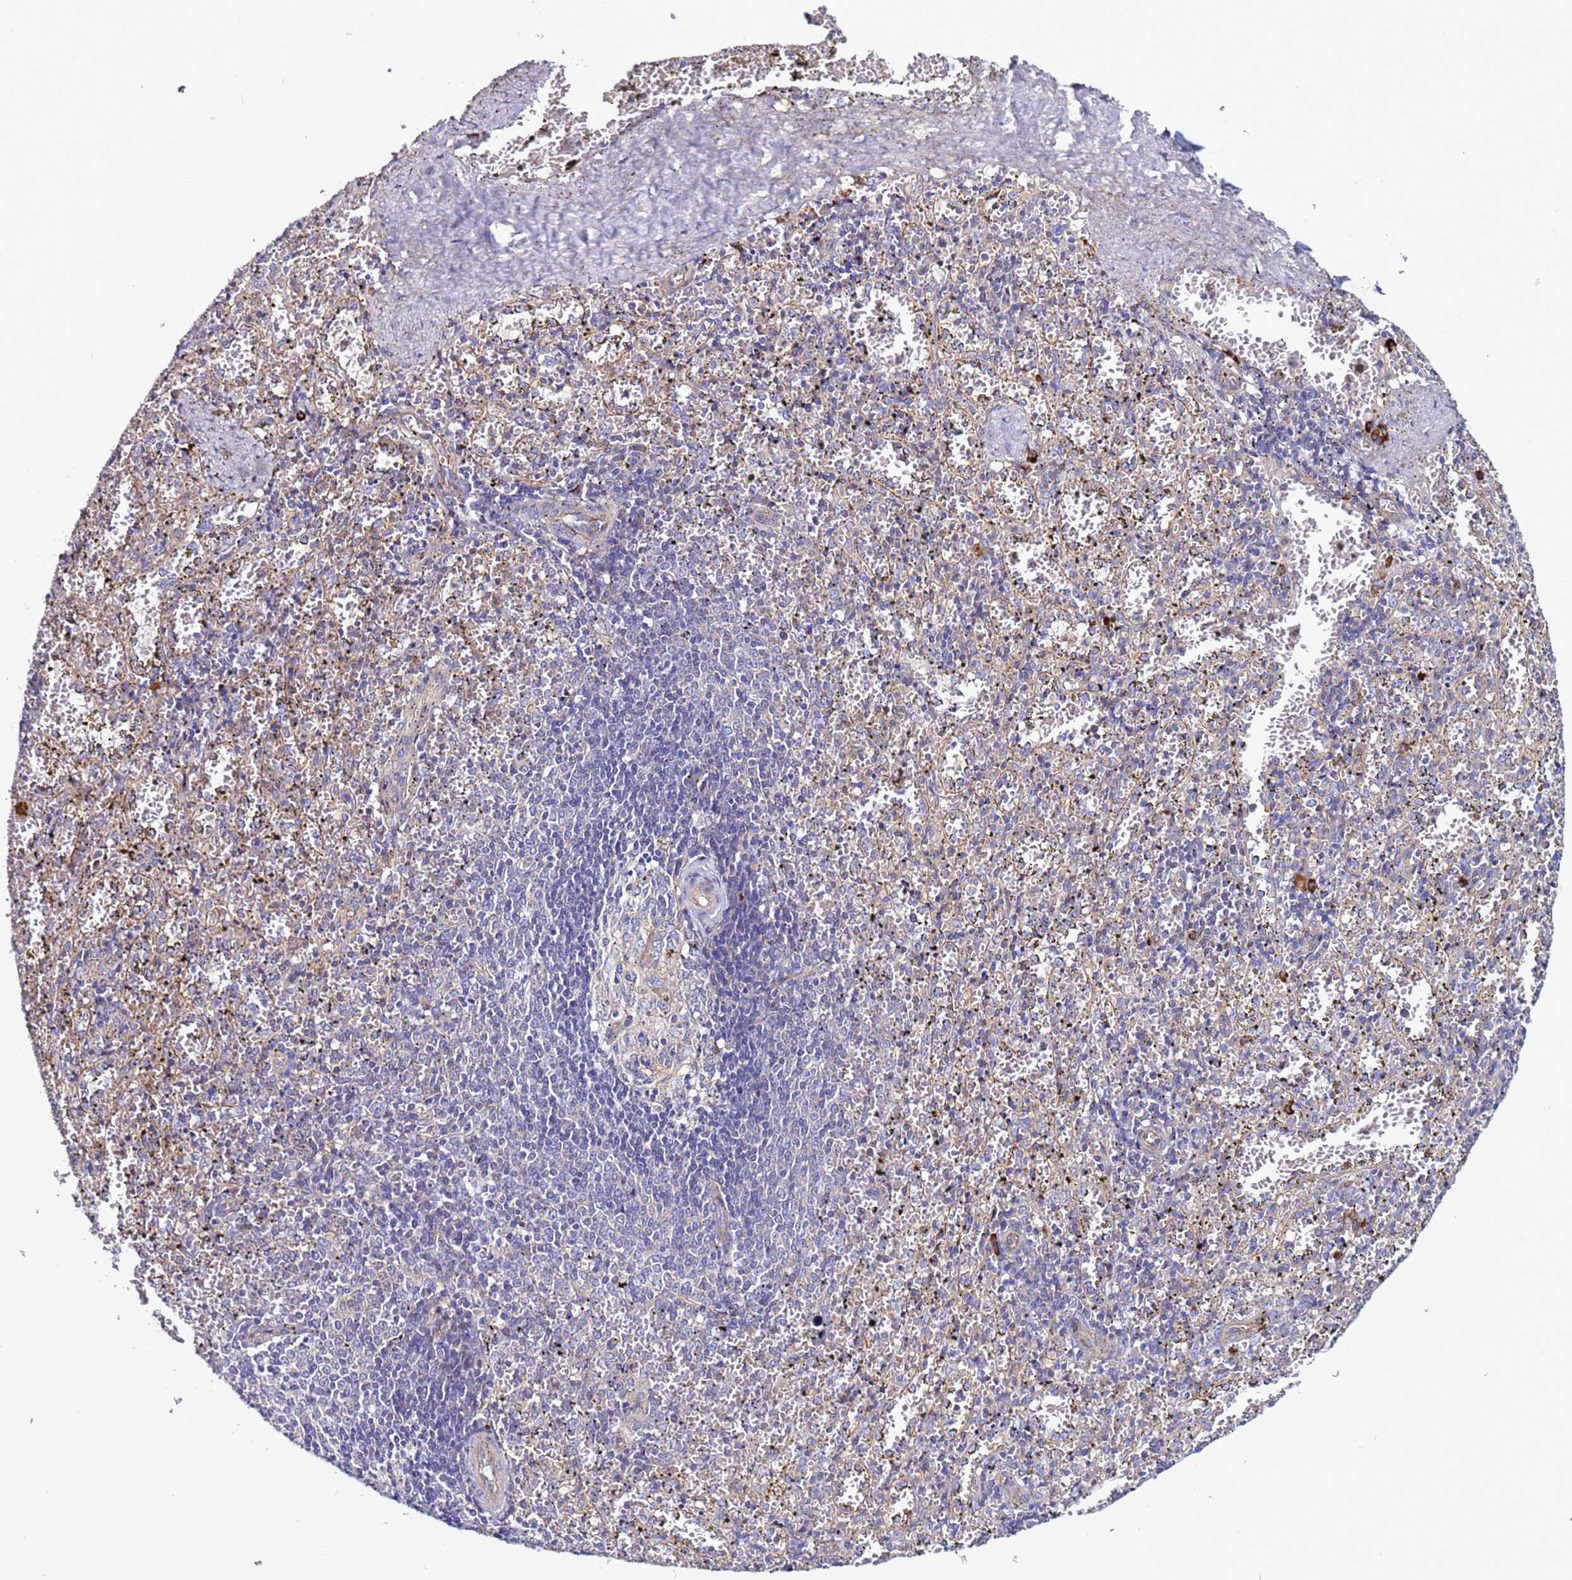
{"staining": {"intensity": "negative", "quantity": "none", "location": "none"}, "tissue": "spleen", "cell_type": "Cells in red pulp", "image_type": "normal", "snomed": [{"axis": "morphology", "description": "Normal tissue, NOS"}, {"axis": "topography", "description": "Spleen"}], "caption": "Spleen stained for a protein using immunohistochemistry reveals no positivity cells in red pulp.", "gene": "EFCAB8", "patient": {"sex": "male", "age": 11}}